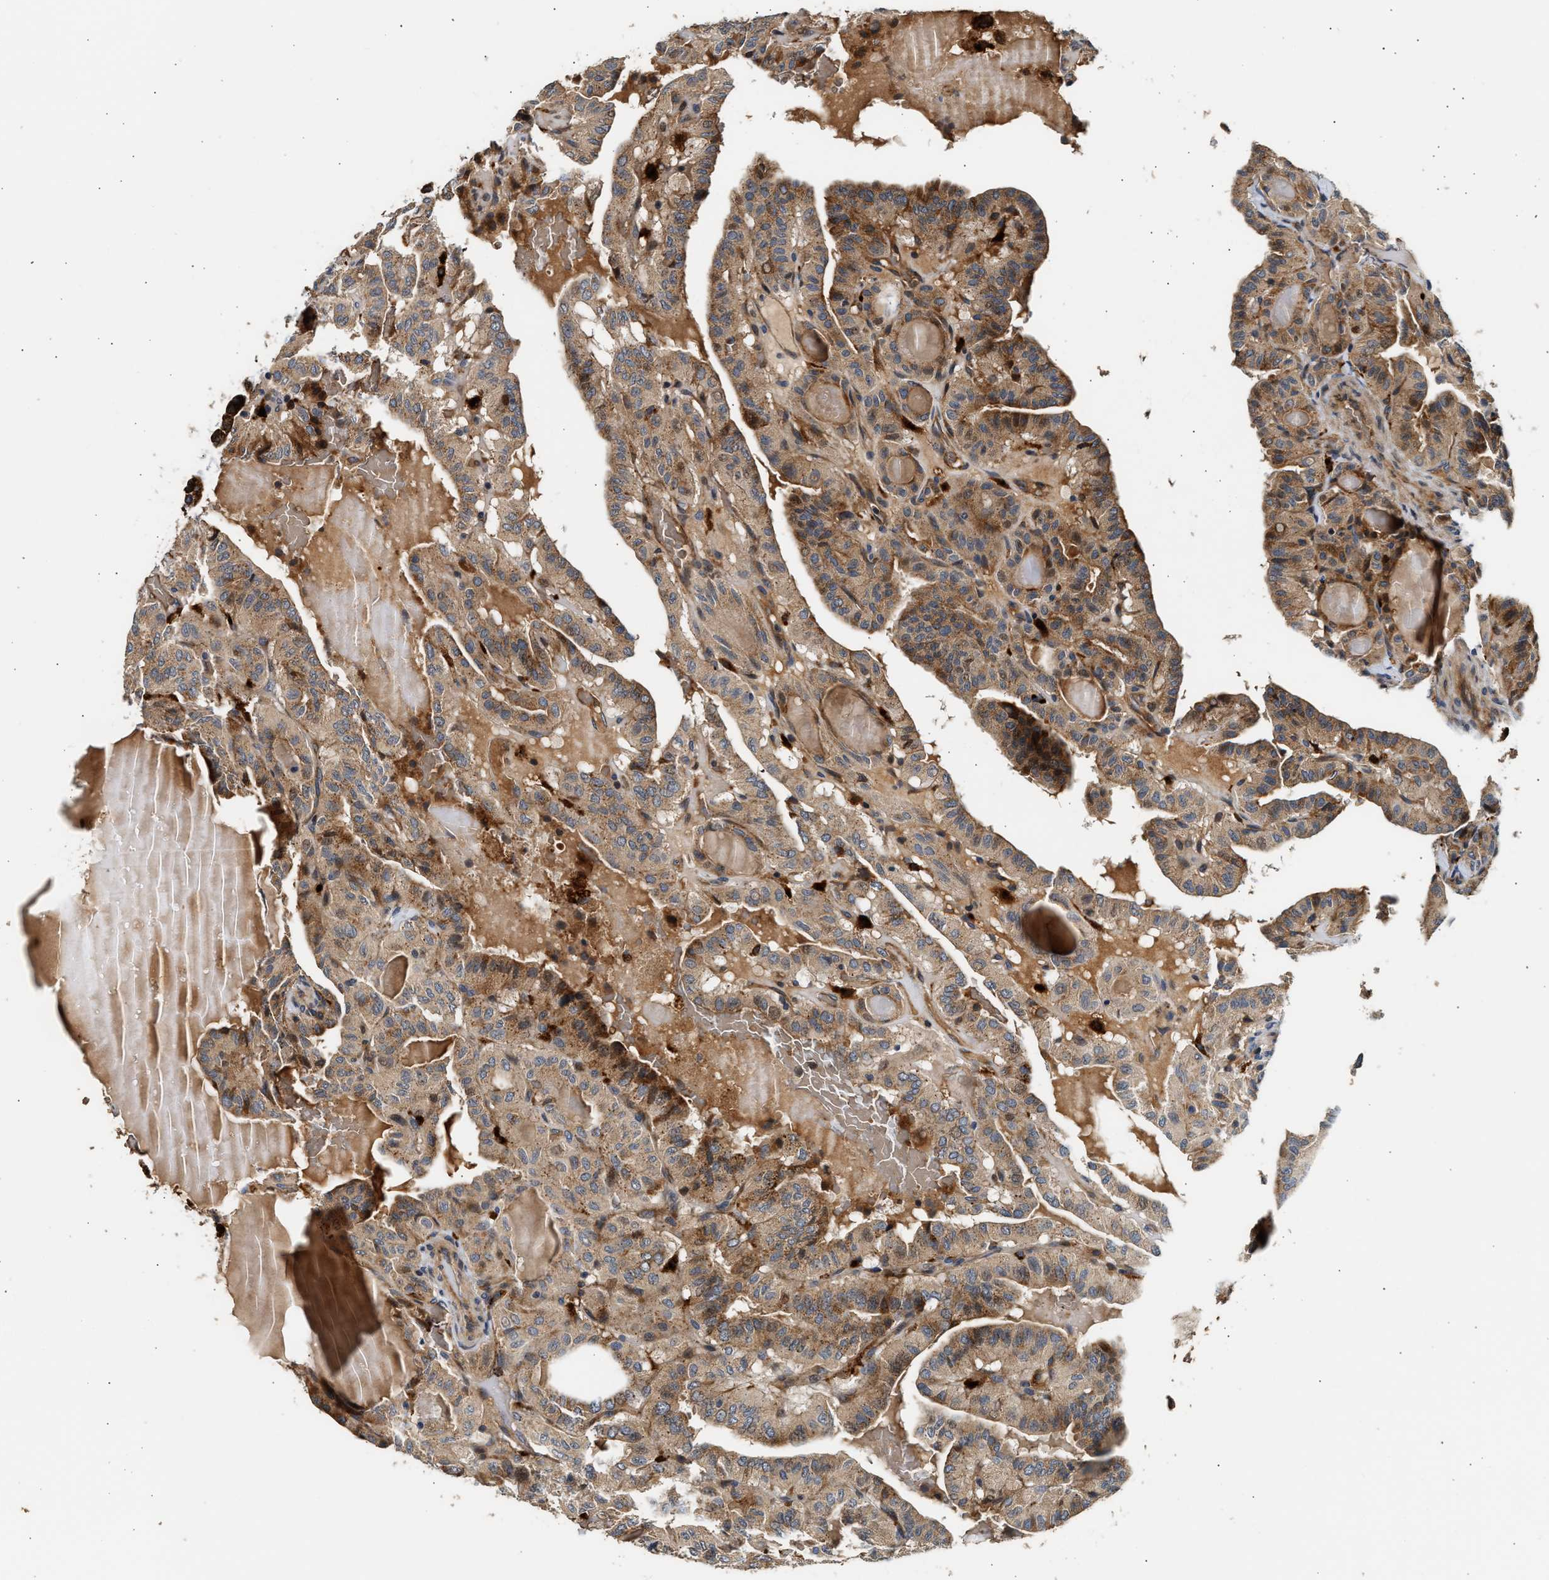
{"staining": {"intensity": "moderate", "quantity": ">75%", "location": "cytoplasmic/membranous"}, "tissue": "thyroid cancer", "cell_type": "Tumor cells", "image_type": "cancer", "snomed": [{"axis": "morphology", "description": "Papillary adenocarcinoma, NOS"}, {"axis": "topography", "description": "Thyroid gland"}], "caption": "Immunohistochemistry (IHC) (DAB (3,3'-diaminobenzidine)) staining of papillary adenocarcinoma (thyroid) displays moderate cytoplasmic/membranous protein staining in approximately >75% of tumor cells.", "gene": "PLD3", "patient": {"sex": "male", "age": 77}}